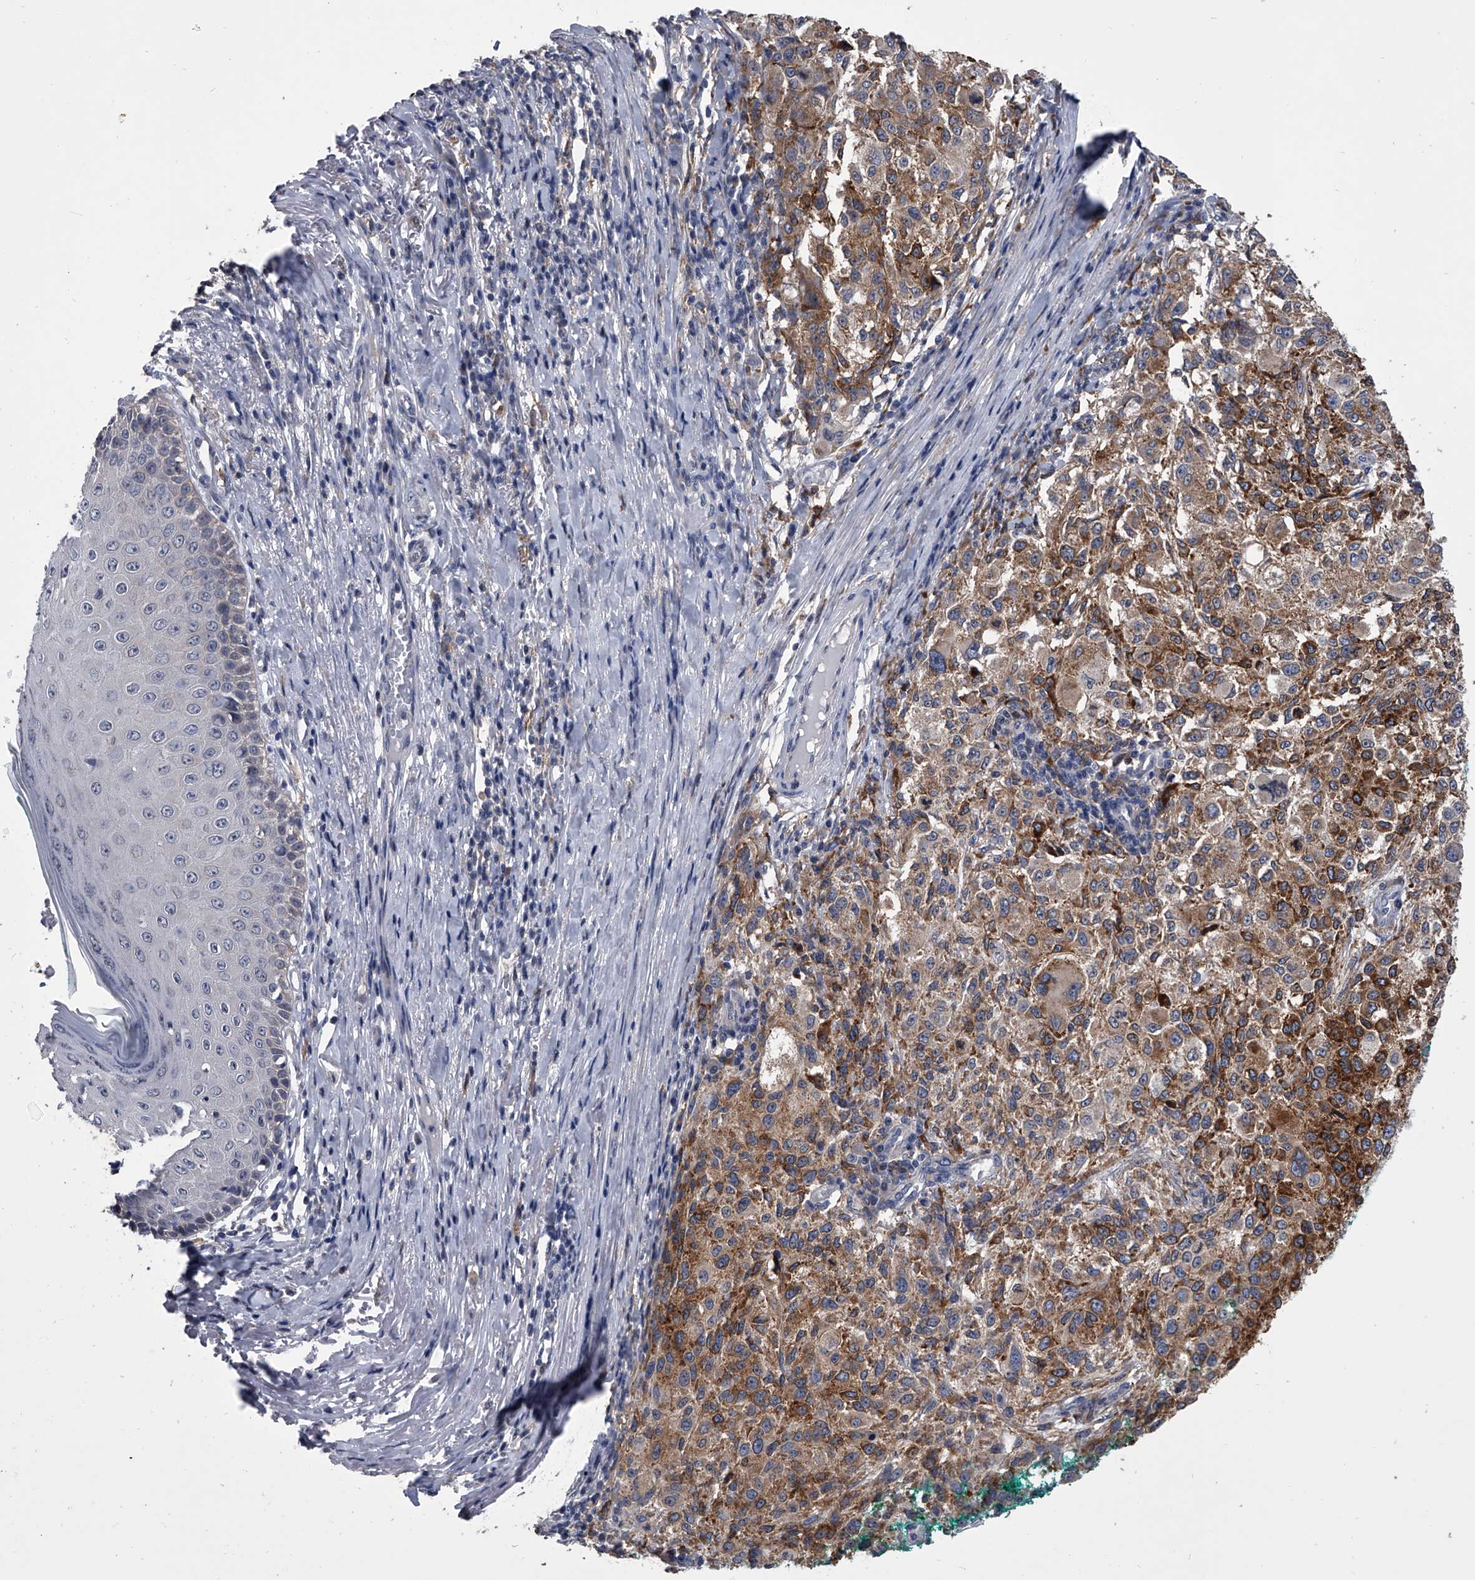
{"staining": {"intensity": "negative", "quantity": "none", "location": "none"}, "tissue": "melanoma", "cell_type": "Tumor cells", "image_type": "cancer", "snomed": [{"axis": "morphology", "description": "Necrosis, NOS"}, {"axis": "morphology", "description": "Malignant melanoma, NOS"}, {"axis": "topography", "description": "Skin"}], "caption": "Immunohistochemistry micrograph of malignant melanoma stained for a protein (brown), which displays no positivity in tumor cells. (Immunohistochemistry, brightfield microscopy, high magnification).", "gene": "MAP4K3", "patient": {"sex": "female", "age": 87}}